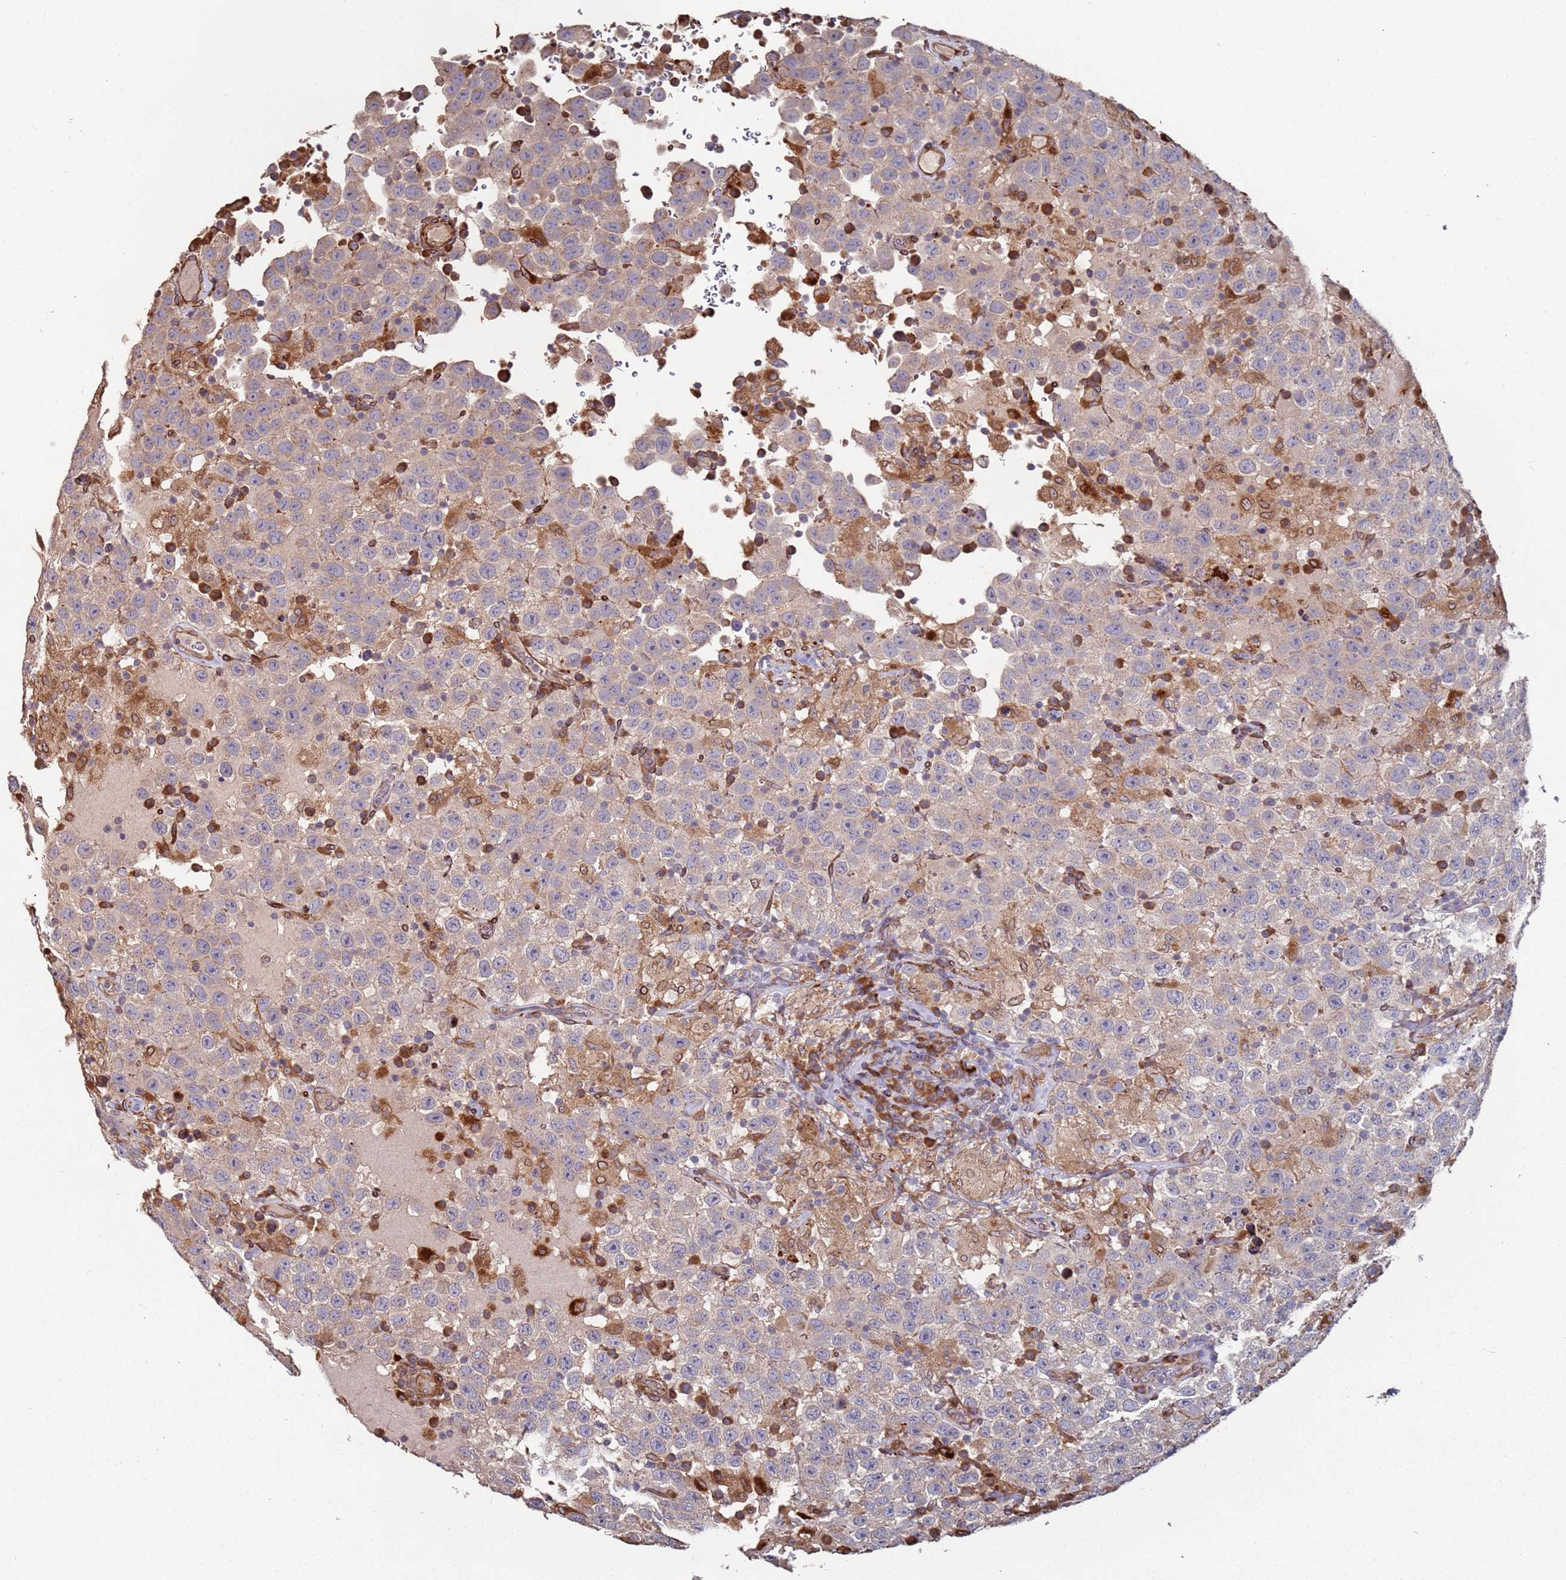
{"staining": {"intensity": "moderate", "quantity": "25%-75%", "location": "cytoplasmic/membranous"}, "tissue": "testis cancer", "cell_type": "Tumor cells", "image_type": "cancer", "snomed": [{"axis": "morphology", "description": "Seminoma, NOS"}, {"axis": "topography", "description": "Testis"}], "caption": "A medium amount of moderate cytoplasmic/membranous expression is present in about 25%-75% of tumor cells in testis cancer (seminoma) tissue.", "gene": "LACC1", "patient": {"sex": "male", "age": 41}}